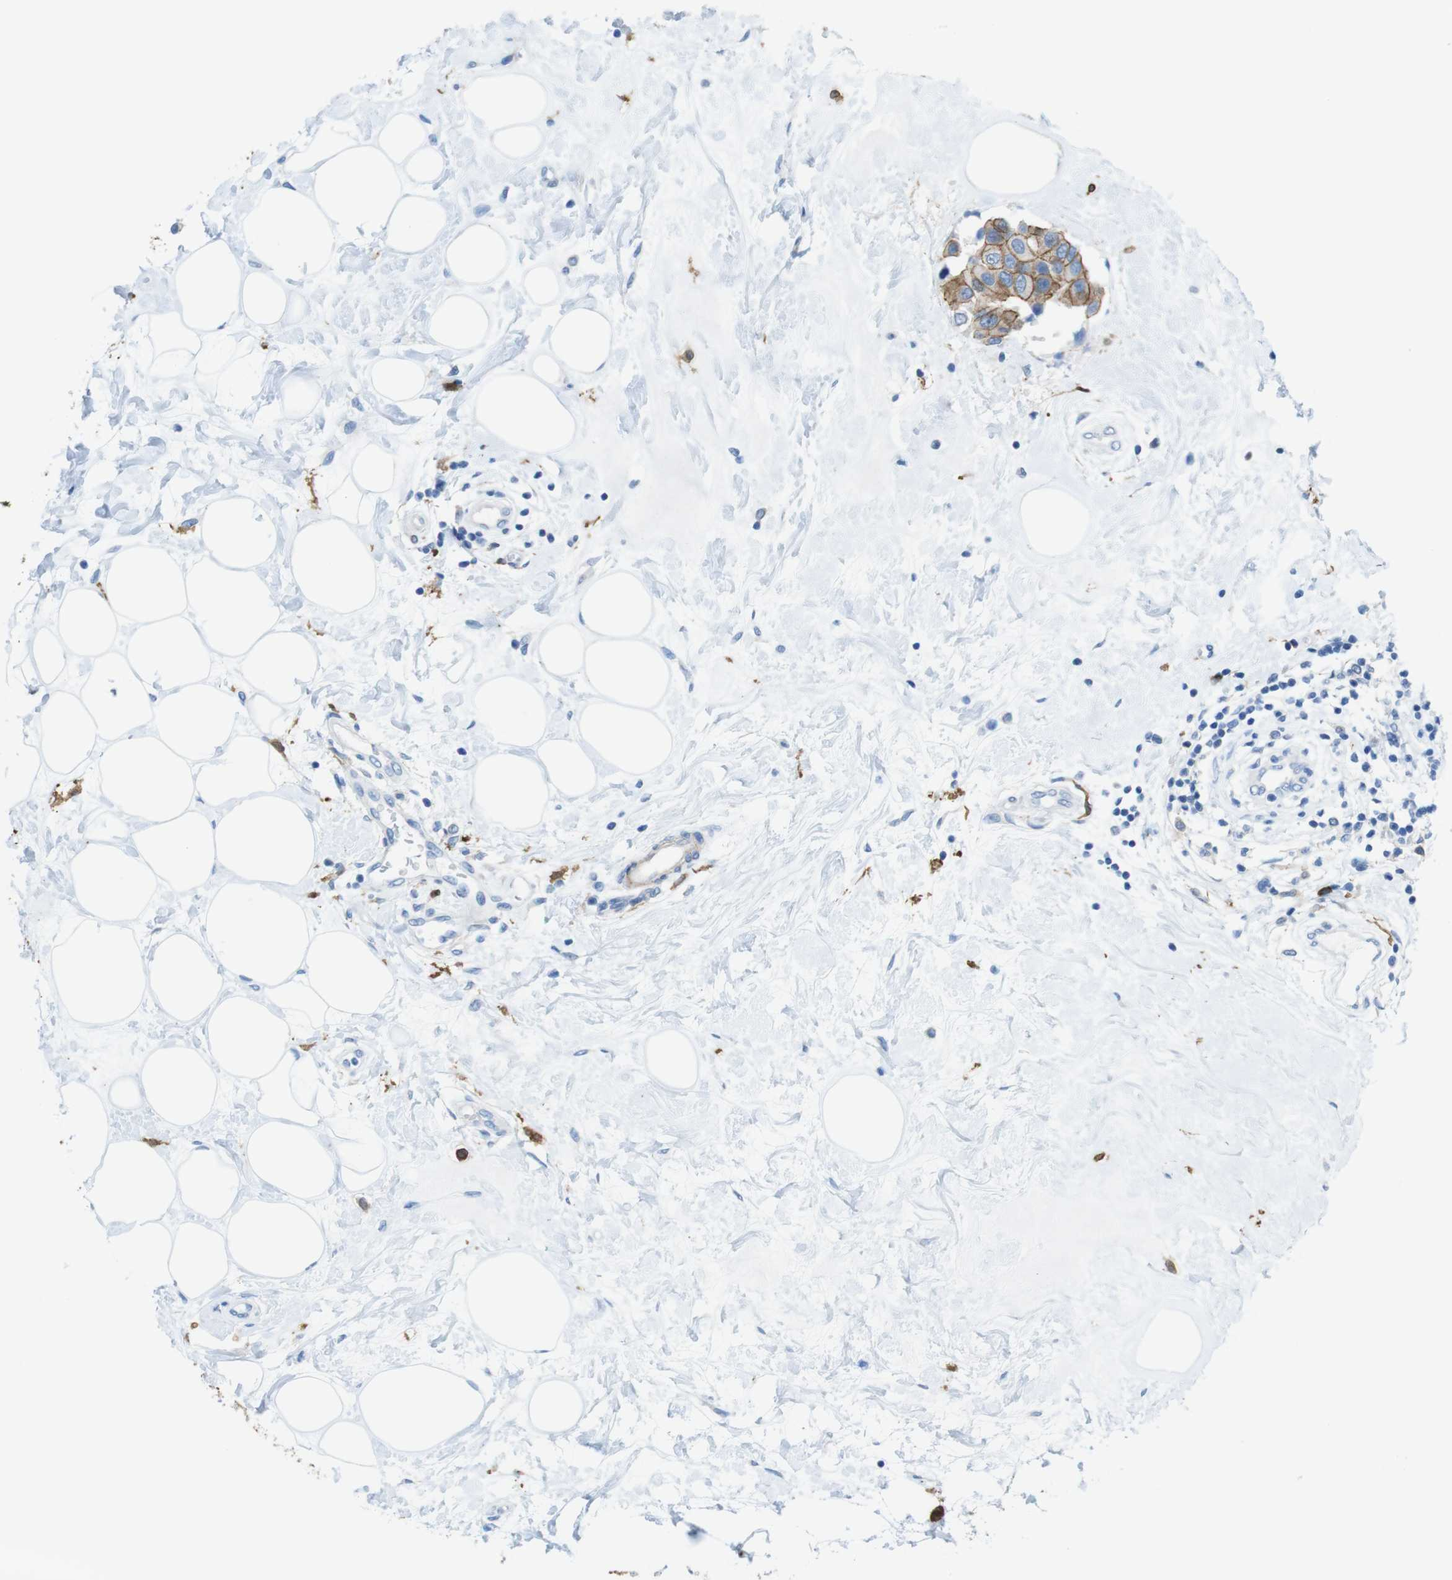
{"staining": {"intensity": "moderate", "quantity": ">75%", "location": "cytoplasmic/membranous"}, "tissue": "breast cancer", "cell_type": "Tumor cells", "image_type": "cancer", "snomed": [{"axis": "morphology", "description": "Normal tissue, NOS"}, {"axis": "morphology", "description": "Duct carcinoma"}, {"axis": "topography", "description": "Breast"}], "caption": "Moderate cytoplasmic/membranous staining is identified in approximately >75% of tumor cells in breast cancer.", "gene": "CLMN", "patient": {"sex": "female", "age": 39}}